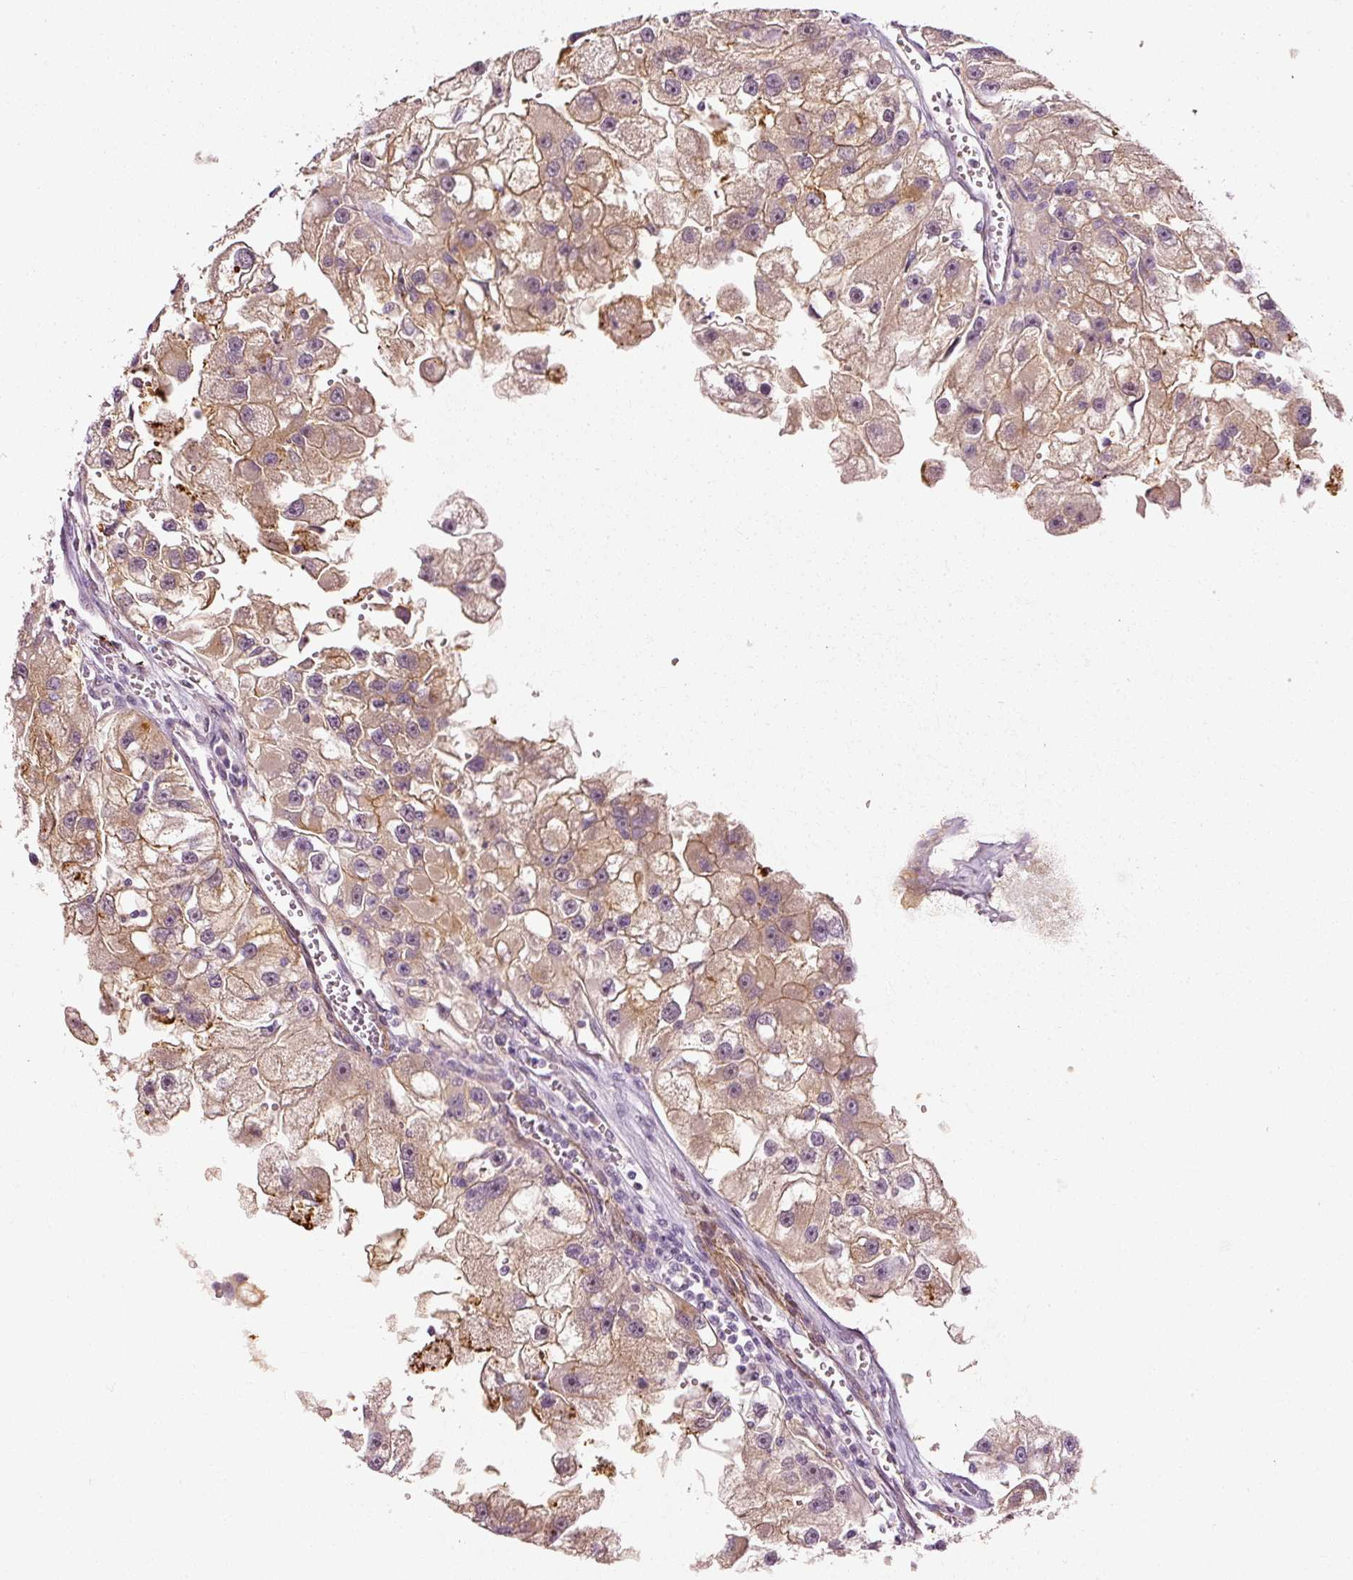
{"staining": {"intensity": "moderate", "quantity": ">75%", "location": "cytoplasmic/membranous"}, "tissue": "renal cancer", "cell_type": "Tumor cells", "image_type": "cancer", "snomed": [{"axis": "morphology", "description": "Adenocarcinoma, NOS"}, {"axis": "topography", "description": "Kidney"}], "caption": "This histopathology image exhibits IHC staining of renal cancer, with medium moderate cytoplasmic/membranous positivity in approximately >75% of tumor cells.", "gene": "TOGARAM1", "patient": {"sex": "male", "age": 63}}